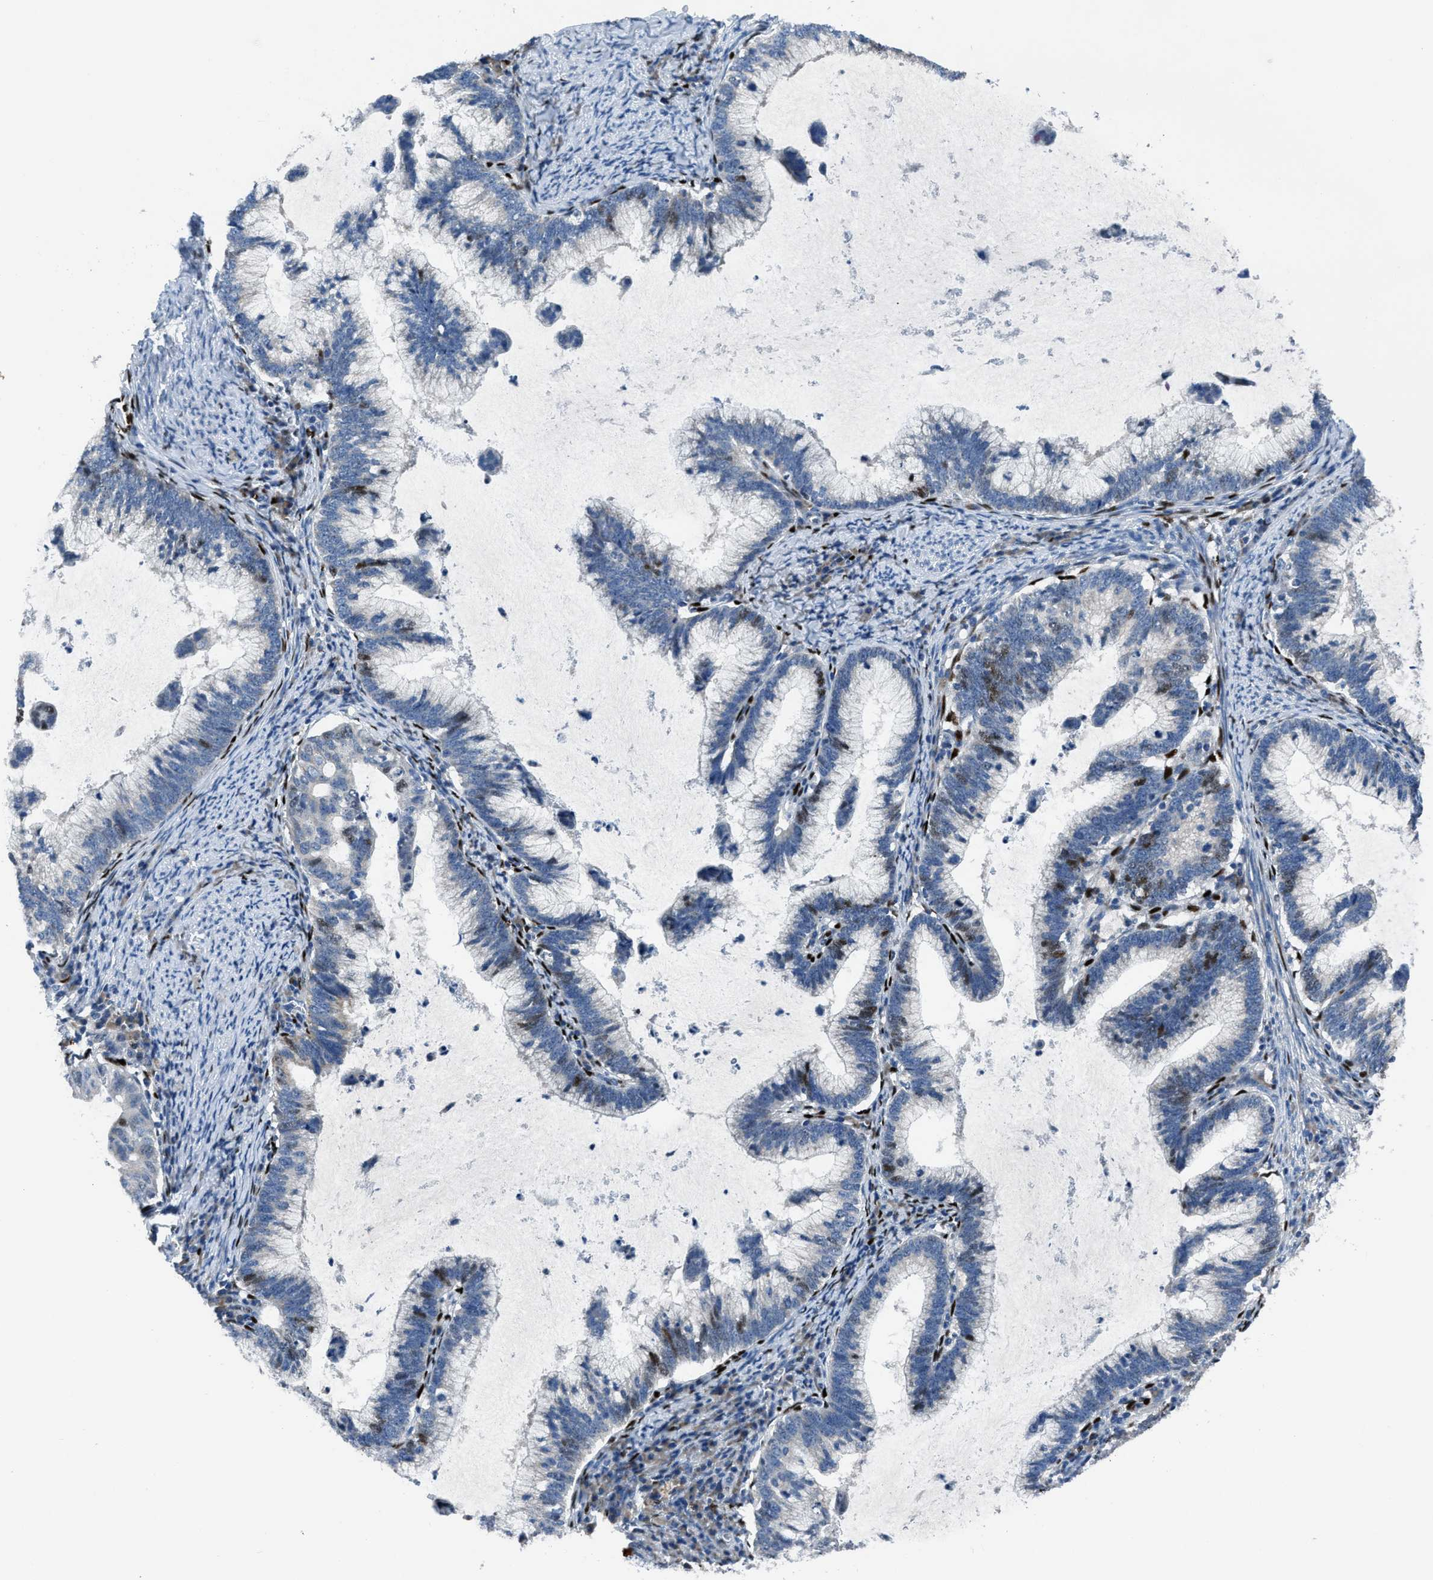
{"staining": {"intensity": "weak", "quantity": "<25%", "location": "nuclear"}, "tissue": "cervical cancer", "cell_type": "Tumor cells", "image_type": "cancer", "snomed": [{"axis": "morphology", "description": "Adenocarcinoma, NOS"}, {"axis": "topography", "description": "Cervix"}], "caption": "Immunohistochemical staining of cervical cancer reveals no significant expression in tumor cells.", "gene": "EGR1", "patient": {"sex": "female", "age": 36}}